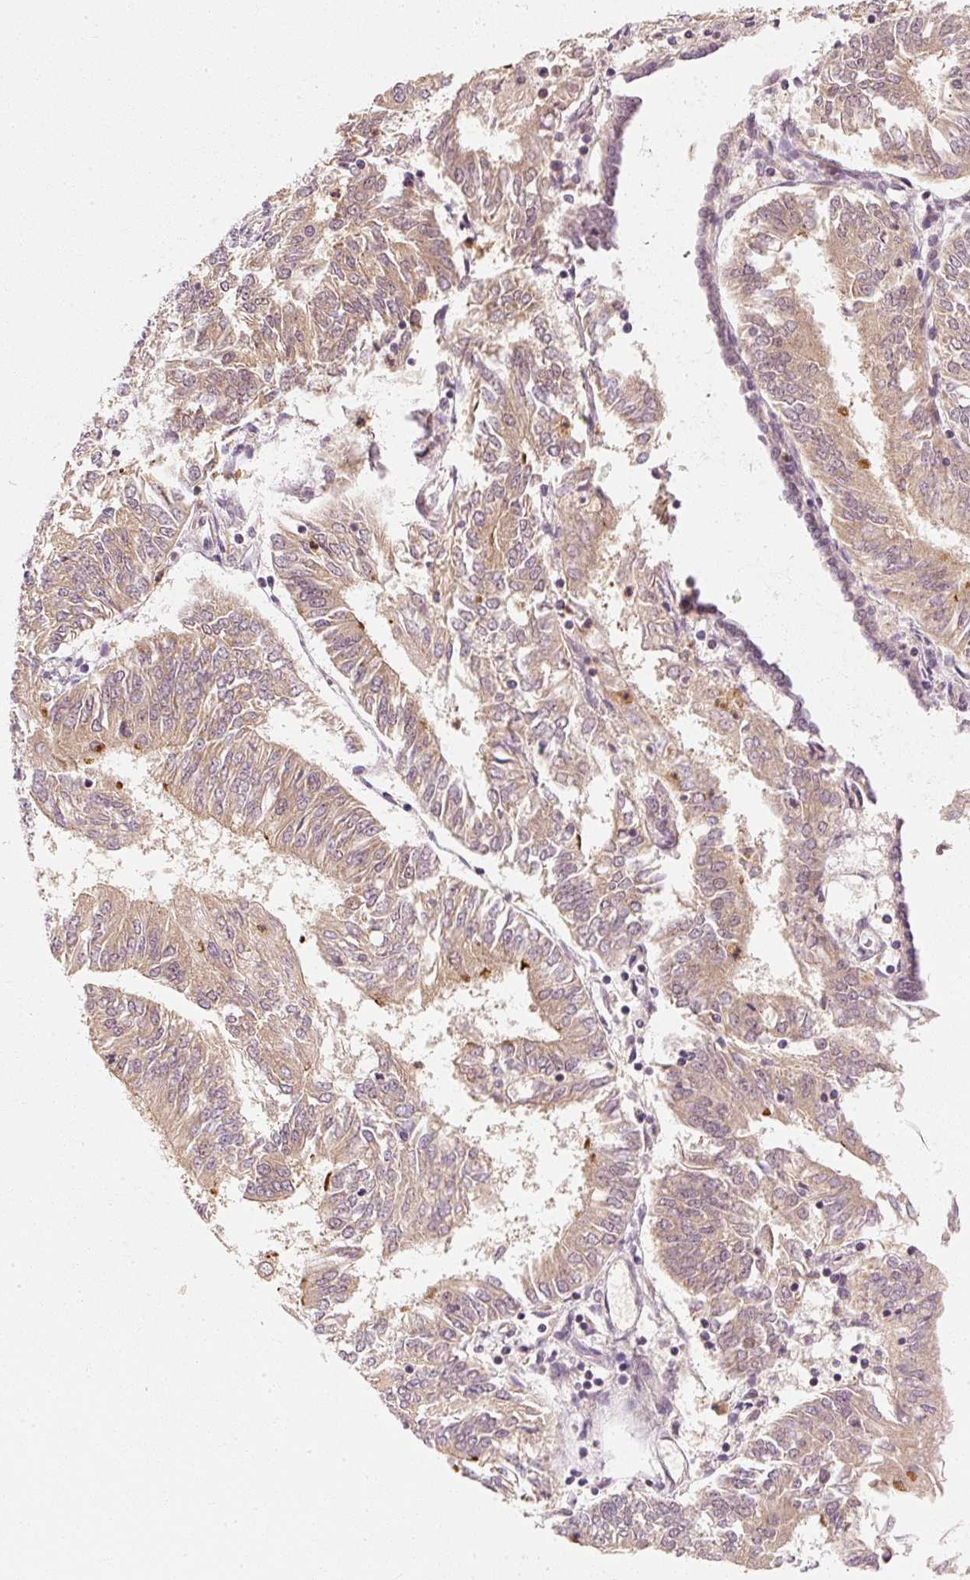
{"staining": {"intensity": "strong", "quantity": "<25%", "location": "cytoplasmic/membranous"}, "tissue": "endometrial cancer", "cell_type": "Tumor cells", "image_type": "cancer", "snomed": [{"axis": "morphology", "description": "Adenocarcinoma, NOS"}, {"axis": "topography", "description": "Endometrium"}], "caption": "Endometrial adenocarcinoma tissue shows strong cytoplasmic/membranous expression in about <25% of tumor cells, visualized by immunohistochemistry. The protein is shown in brown color, while the nuclei are stained blue.", "gene": "EEF1A2", "patient": {"sex": "female", "age": 58}}